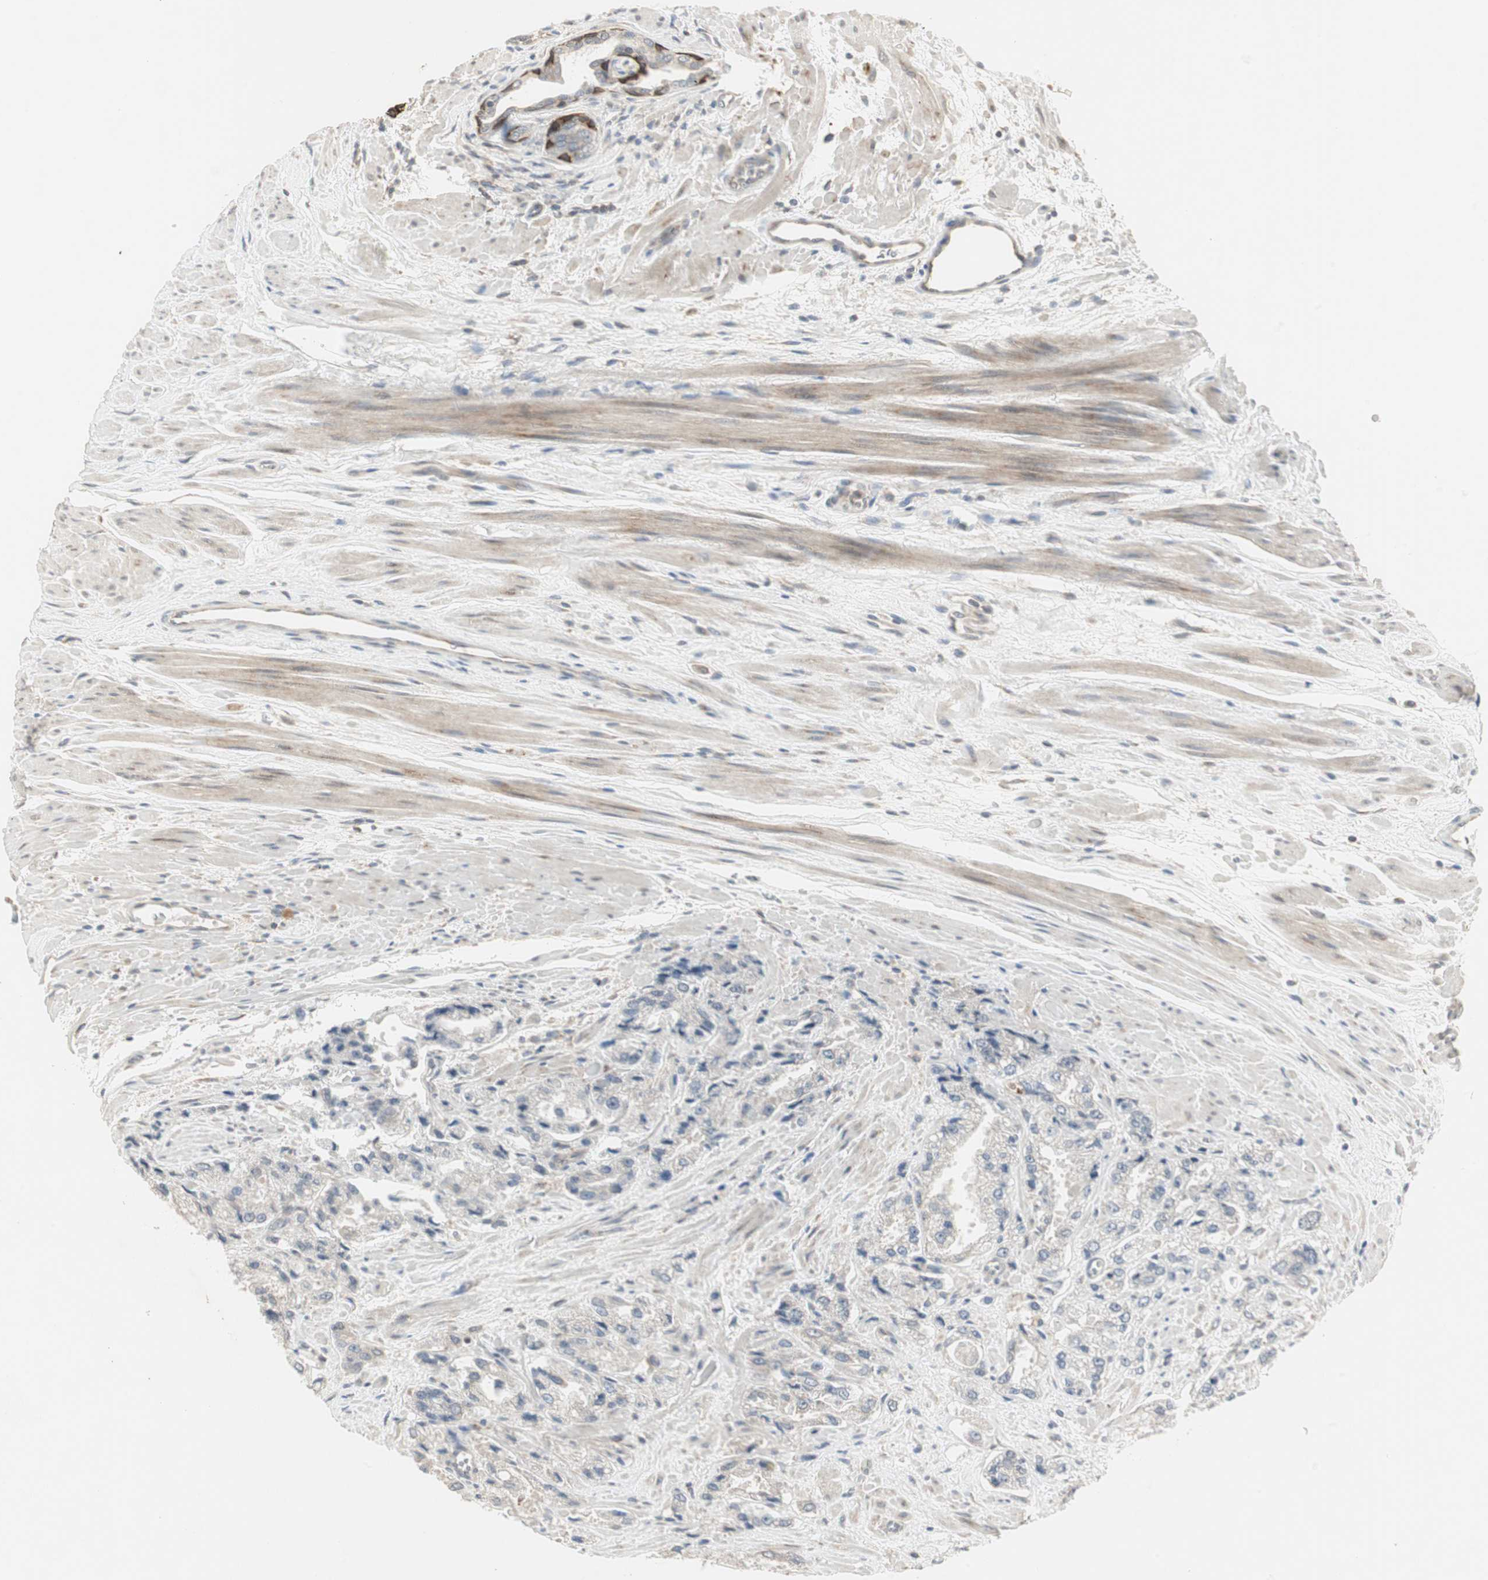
{"staining": {"intensity": "negative", "quantity": "none", "location": "none"}, "tissue": "prostate cancer", "cell_type": "Tumor cells", "image_type": "cancer", "snomed": [{"axis": "morphology", "description": "Adenocarcinoma, High grade"}, {"axis": "topography", "description": "Prostate"}], "caption": "High-grade adenocarcinoma (prostate) was stained to show a protein in brown. There is no significant expression in tumor cells.", "gene": "ZFP36", "patient": {"sex": "male", "age": 58}}